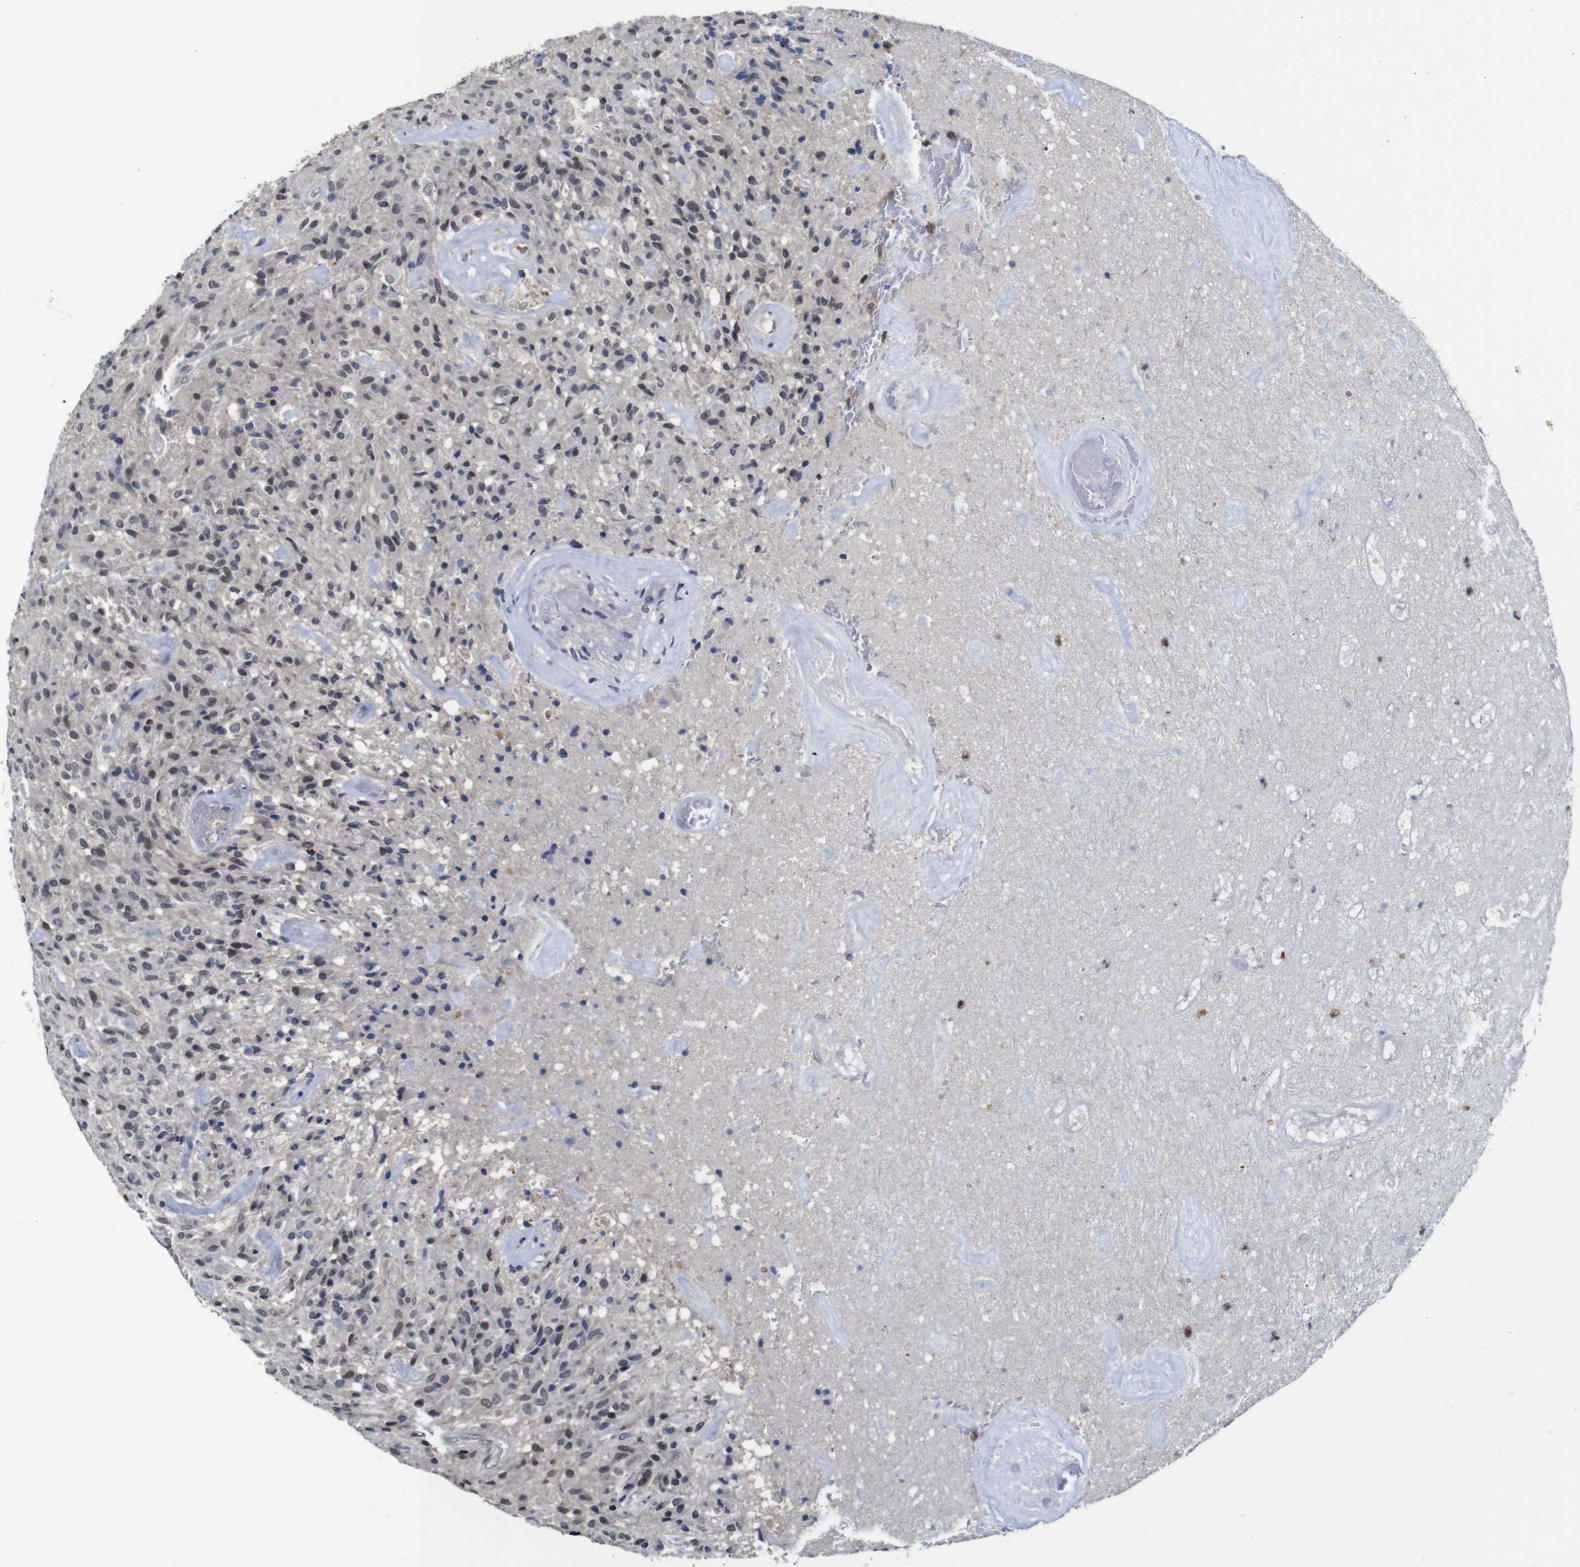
{"staining": {"intensity": "negative", "quantity": "none", "location": "none"}, "tissue": "glioma", "cell_type": "Tumor cells", "image_type": "cancer", "snomed": [{"axis": "morphology", "description": "Glioma, malignant, High grade"}, {"axis": "topography", "description": "Brain"}], "caption": "This is an IHC photomicrograph of human glioma. There is no staining in tumor cells.", "gene": "NTRK3", "patient": {"sex": "male", "age": 71}}